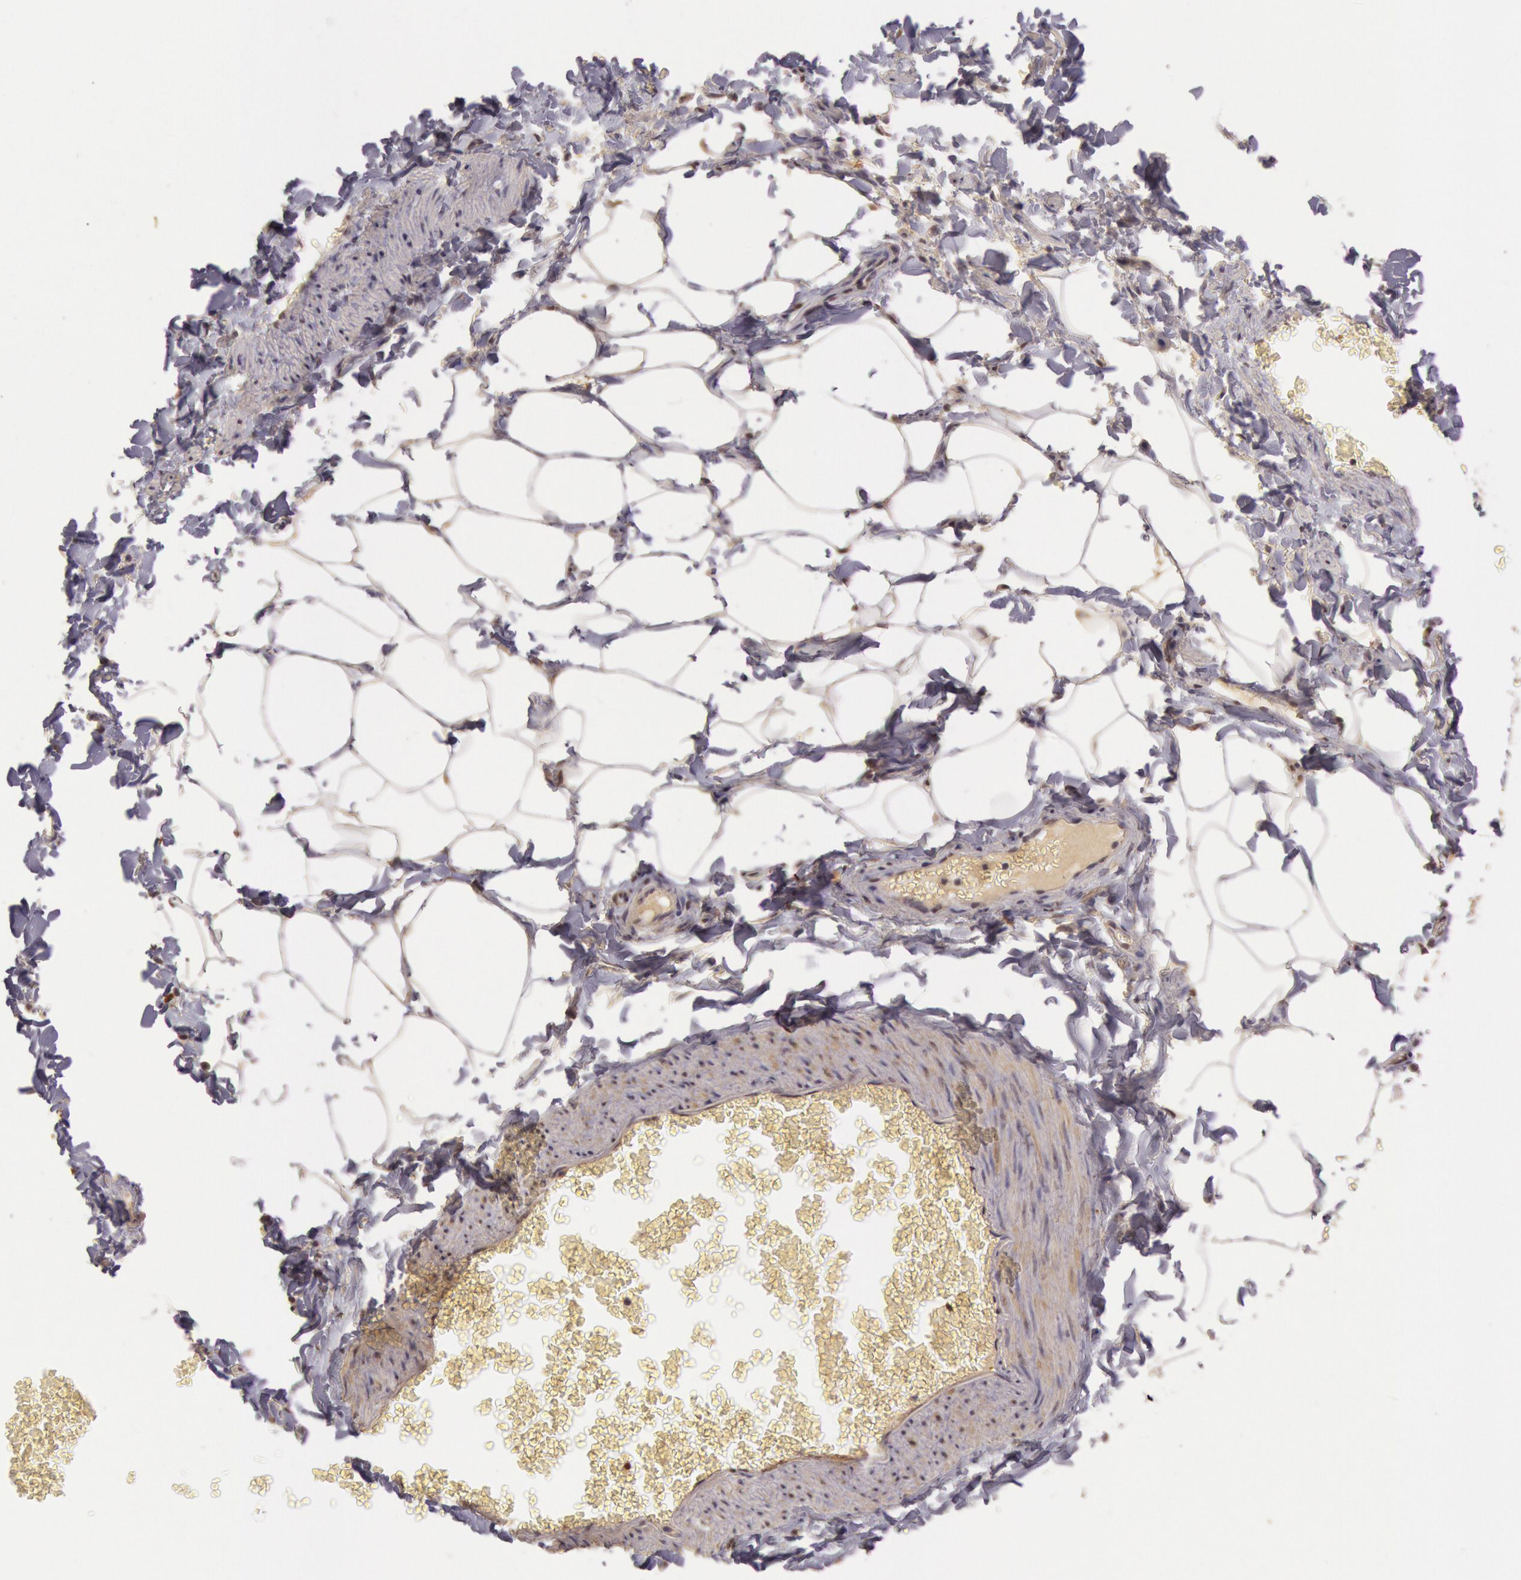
{"staining": {"intensity": "moderate", "quantity": ">75%", "location": "nuclear"}, "tissue": "adipose tissue", "cell_type": "Adipocytes", "image_type": "normal", "snomed": [{"axis": "morphology", "description": "Normal tissue, NOS"}, {"axis": "topography", "description": "Breast"}], "caption": "The photomicrograph reveals immunohistochemical staining of normal adipose tissue. There is moderate nuclear positivity is seen in about >75% of adipocytes. (Stains: DAB in brown, nuclei in blue, Microscopy: brightfield microscopy at high magnification).", "gene": "SOD1", "patient": {"sex": "female", "age": 45}}